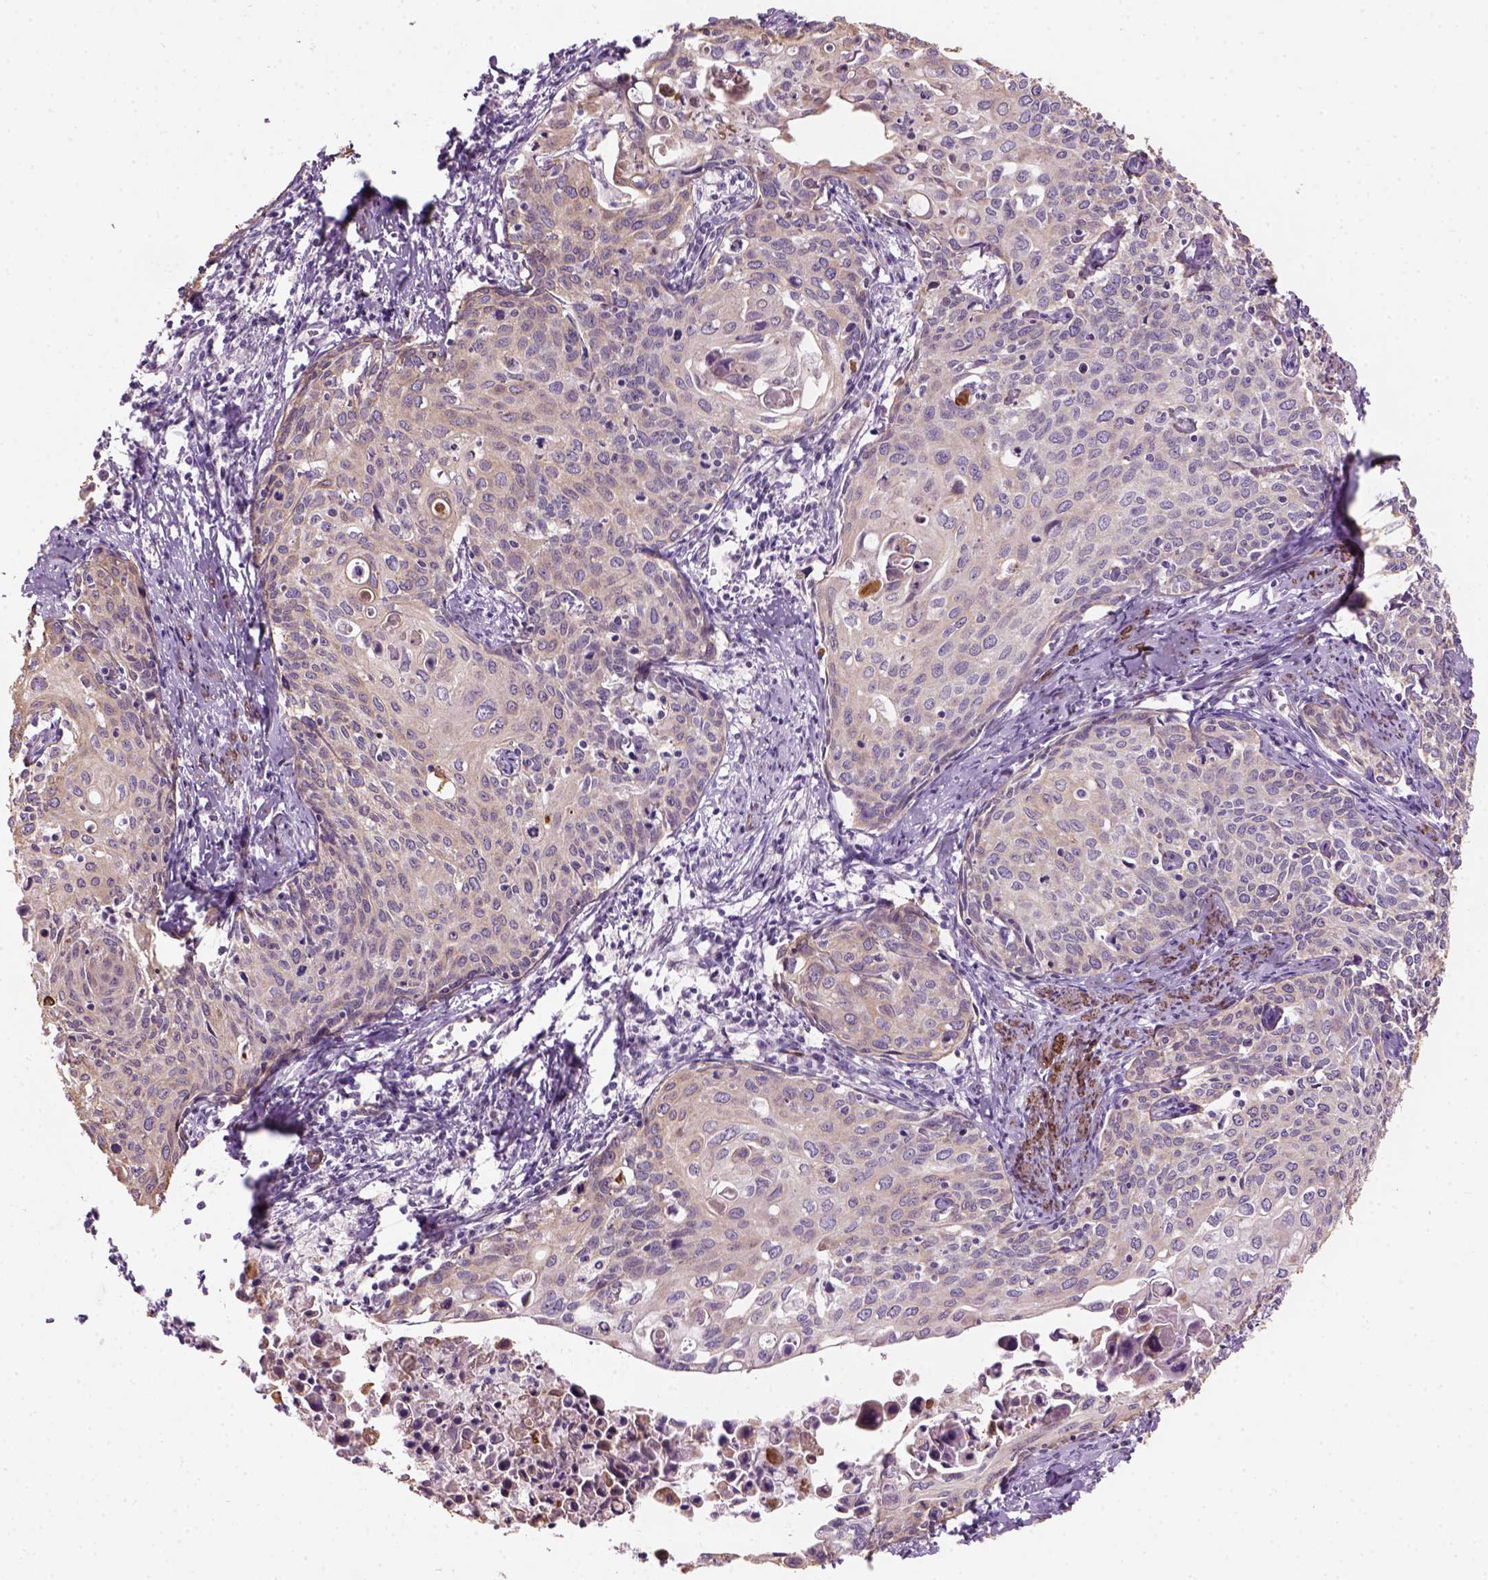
{"staining": {"intensity": "weak", "quantity": ">75%", "location": "cytoplasmic/membranous"}, "tissue": "cervical cancer", "cell_type": "Tumor cells", "image_type": "cancer", "snomed": [{"axis": "morphology", "description": "Squamous cell carcinoma, NOS"}, {"axis": "topography", "description": "Cervix"}], "caption": "Cervical squamous cell carcinoma stained for a protein displays weak cytoplasmic/membranous positivity in tumor cells.", "gene": "RRS1", "patient": {"sex": "female", "age": 62}}